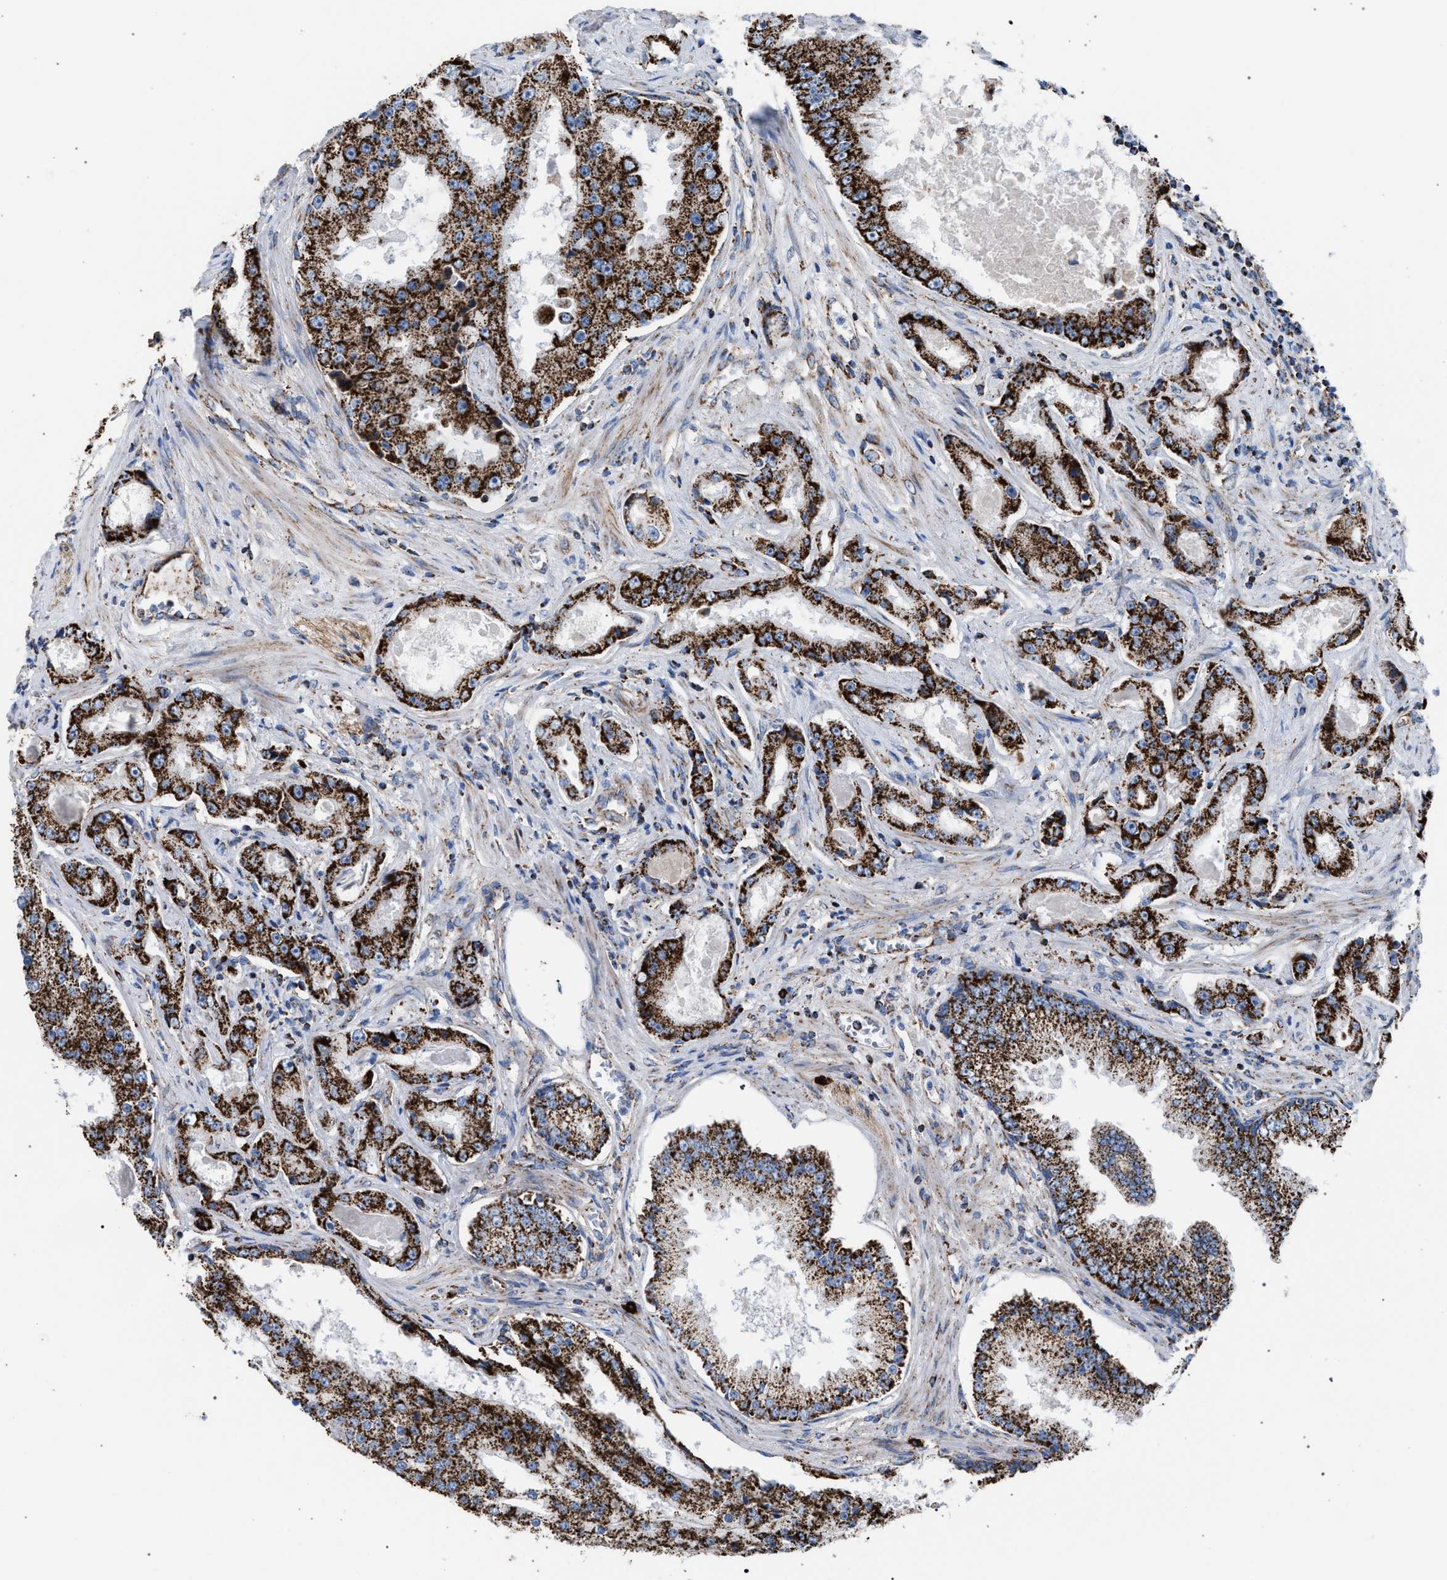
{"staining": {"intensity": "strong", "quantity": ">75%", "location": "cytoplasmic/membranous"}, "tissue": "prostate cancer", "cell_type": "Tumor cells", "image_type": "cancer", "snomed": [{"axis": "morphology", "description": "Adenocarcinoma, High grade"}, {"axis": "topography", "description": "Prostate"}], "caption": "IHC photomicrograph of neoplastic tissue: human prostate high-grade adenocarcinoma stained using IHC shows high levels of strong protein expression localized specifically in the cytoplasmic/membranous of tumor cells, appearing as a cytoplasmic/membranous brown color.", "gene": "VPS13A", "patient": {"sex": "male", "age": 73}}